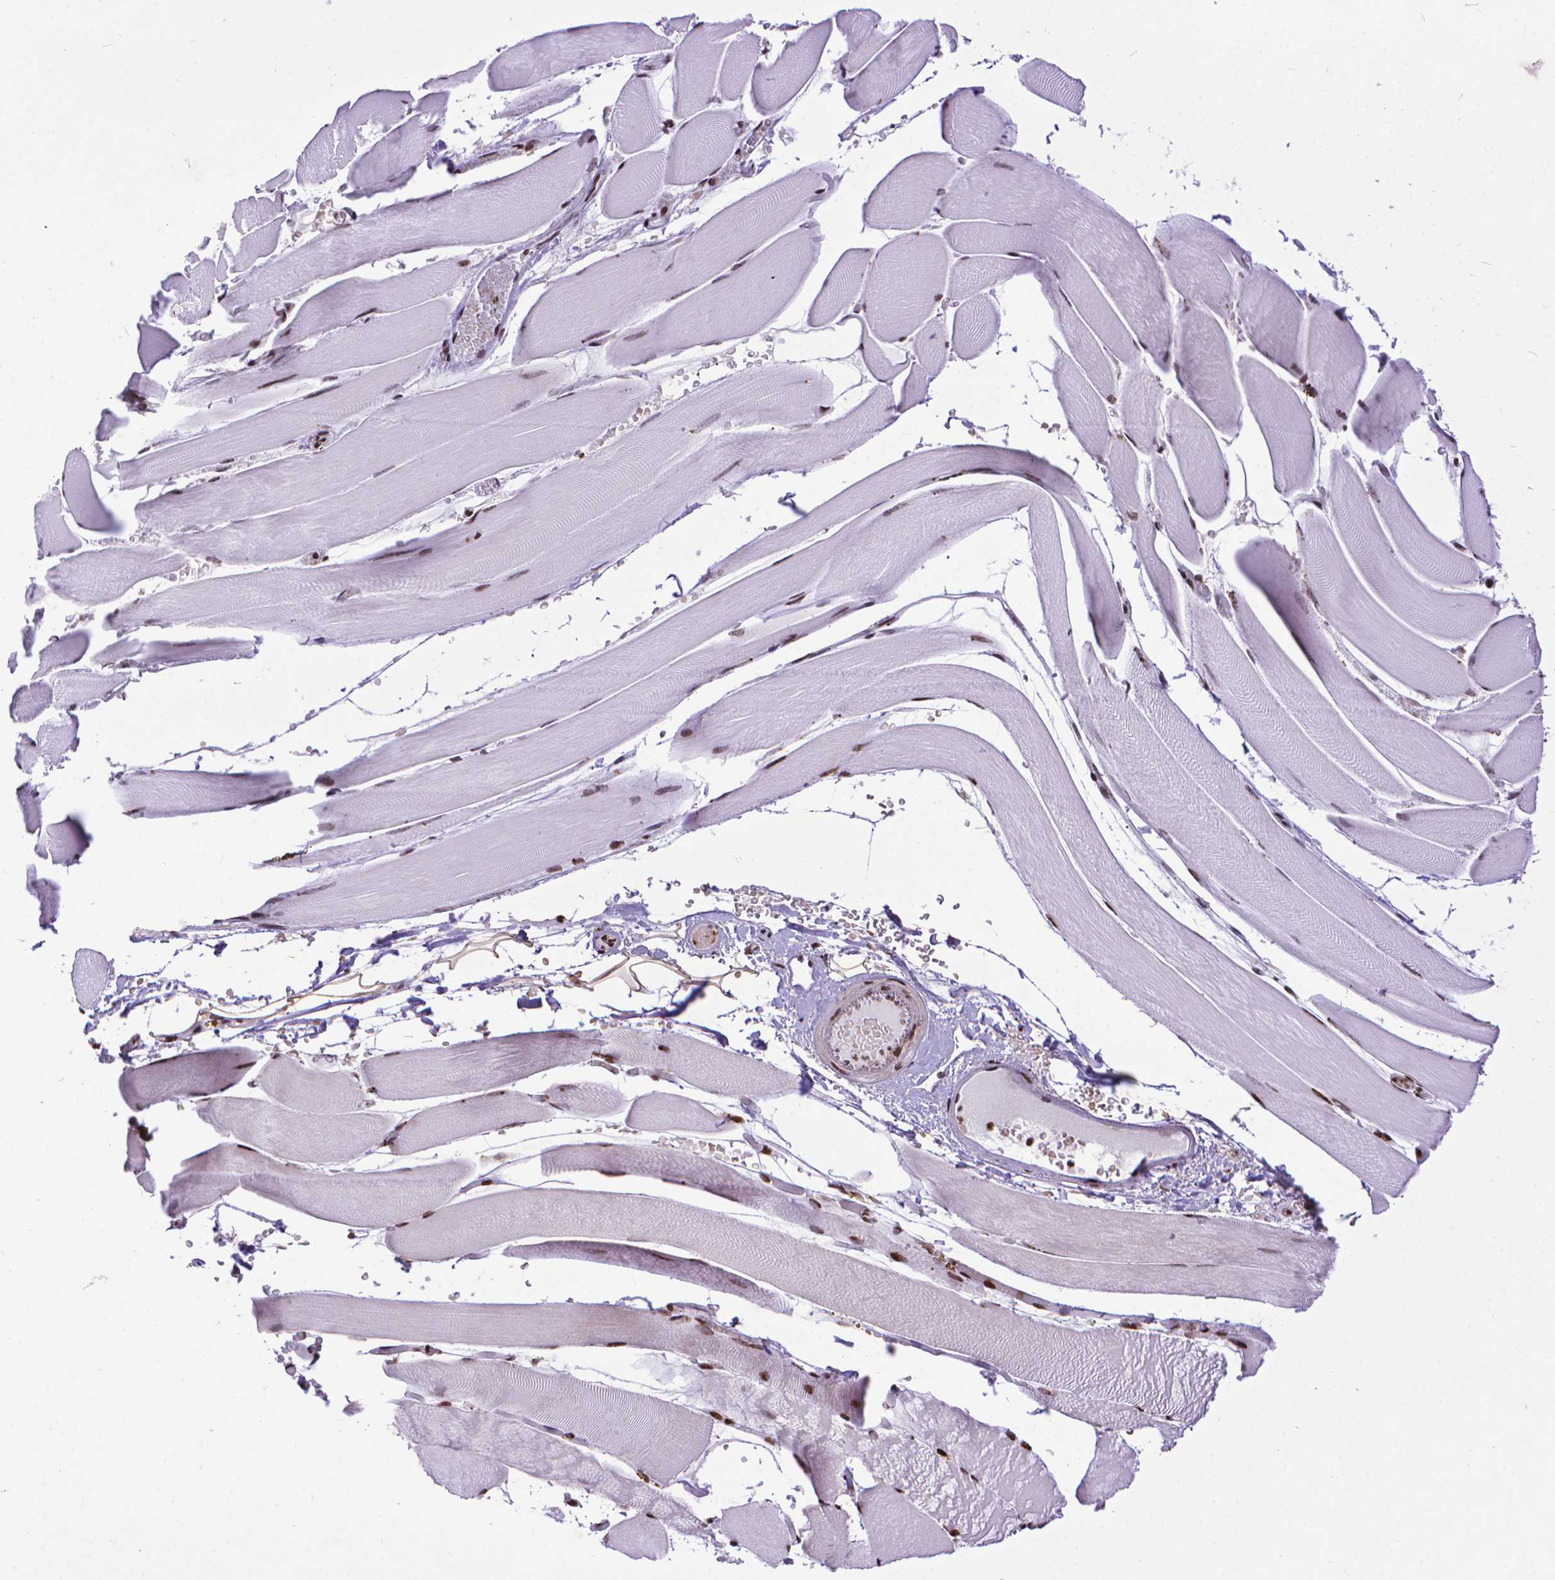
{"staining": {"intensity": "strong", "quantity": ">75%", "location": "nuclear"}, "tissue": "skeletal muscle", "cell_type": "Myocytes", "image_type": "normal", "snomed": [{"axis": "morphology", "description": "Normal tissue, NOS"}, {"axis": "topography", "description": "Skeletal muscle"}], "caption": "Immunohistochemistry (IHC) histopathology image of unremarkable skeletal muscle: human skeletal muscle stained using immunohistochemistry (IHC) exhibits high levels of strong protein expression localized specifically in the nuclear of myocytes, appearing as a nuclear brown color.", "gene": "AMER1", "patient": {"sex": "female", "age": 37}}